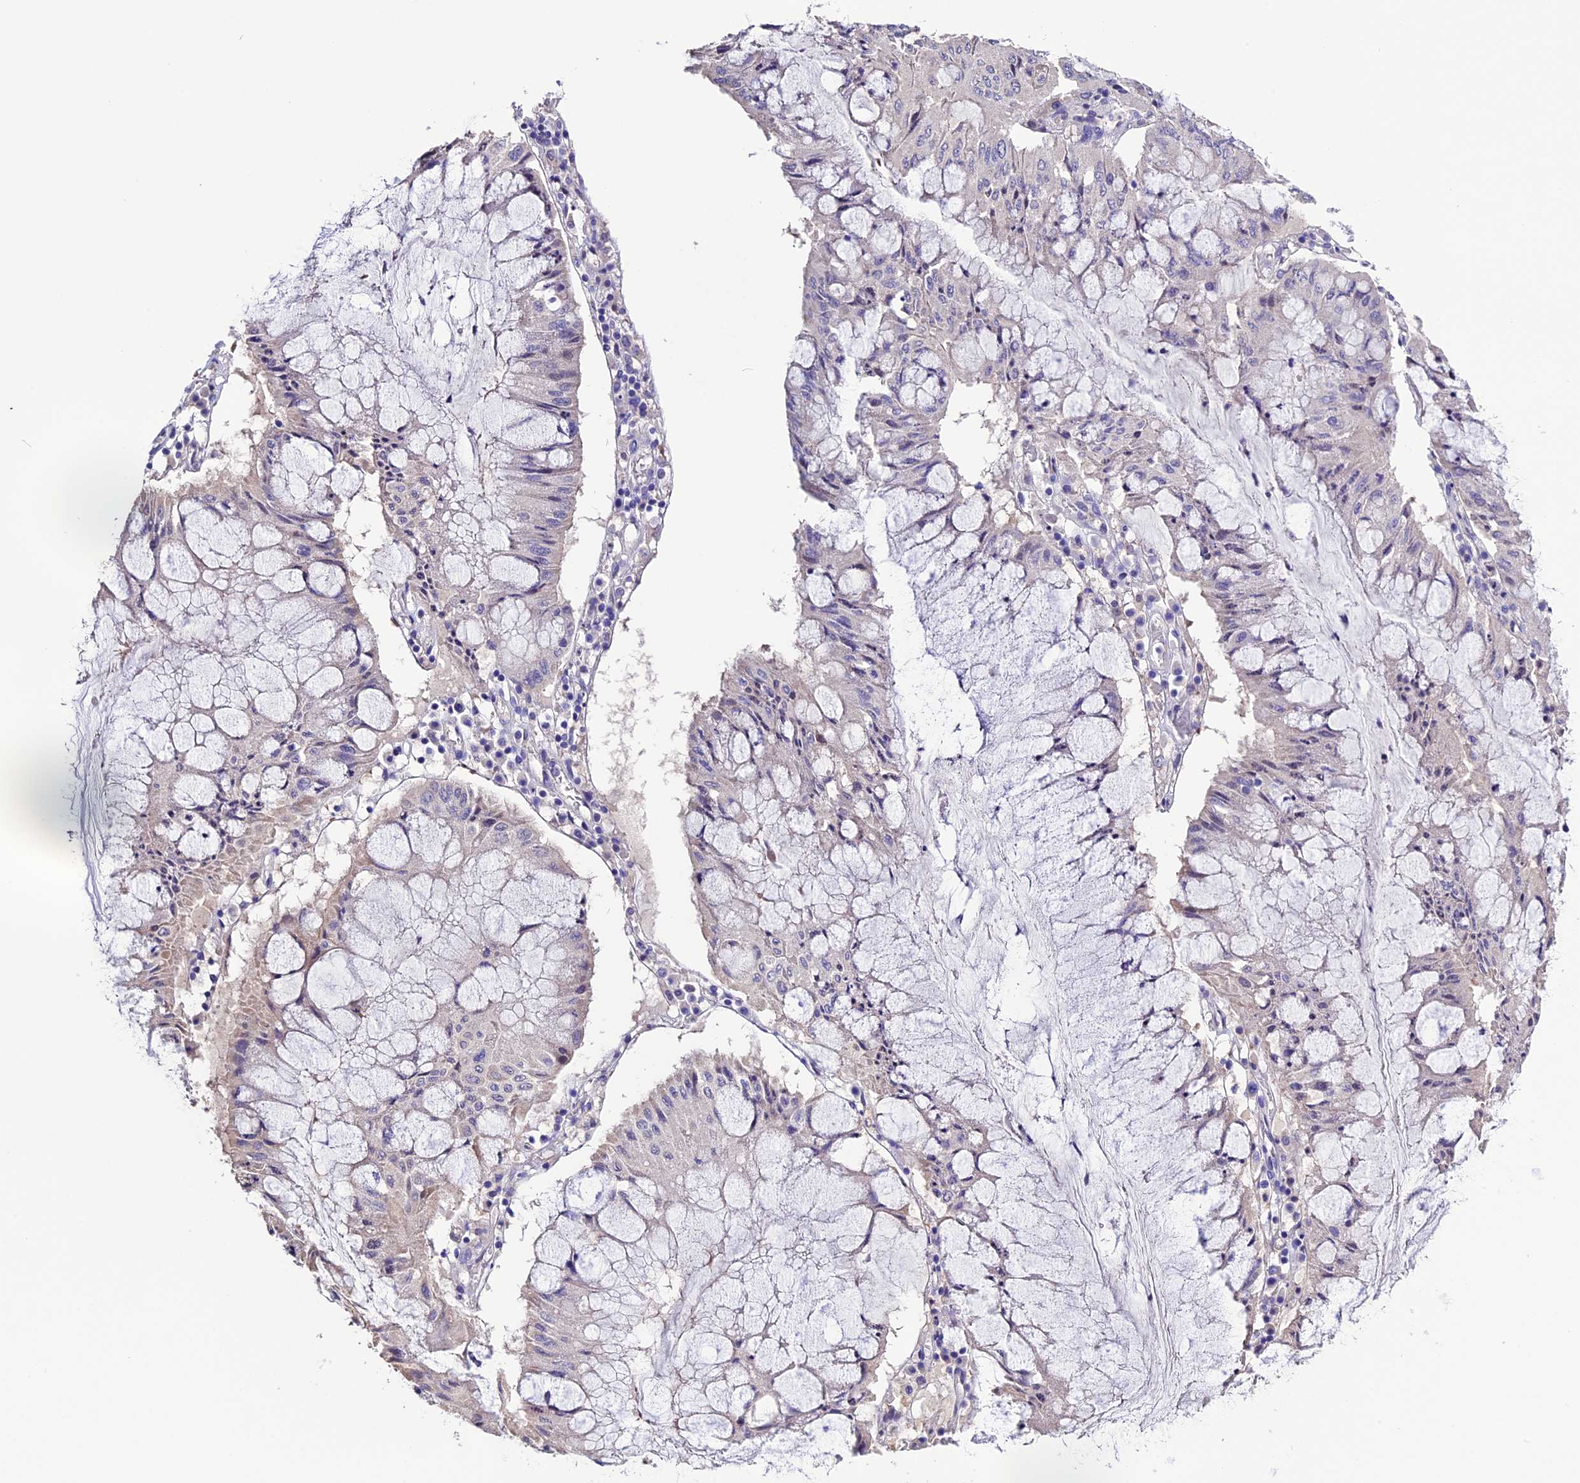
{"staining": {"intensity": "negative", "quantity": "none", "location": "none"}, "tissue": "pancreatic cancer", "cell_type": "Tumor cells", "image_type": "cancer", "snomed": [{"axis": "morphology", "description": "Adenocarcinoma, NOS"}, {"axis": "topography", "description": "Pancreas"}], "caption": "This is an immunohistochemistry micrograph of human pancreatic cancer. There is no expression in tumor cells.", "gene": "DIS3L", "patient": {"sex": "female", "age": 50}}